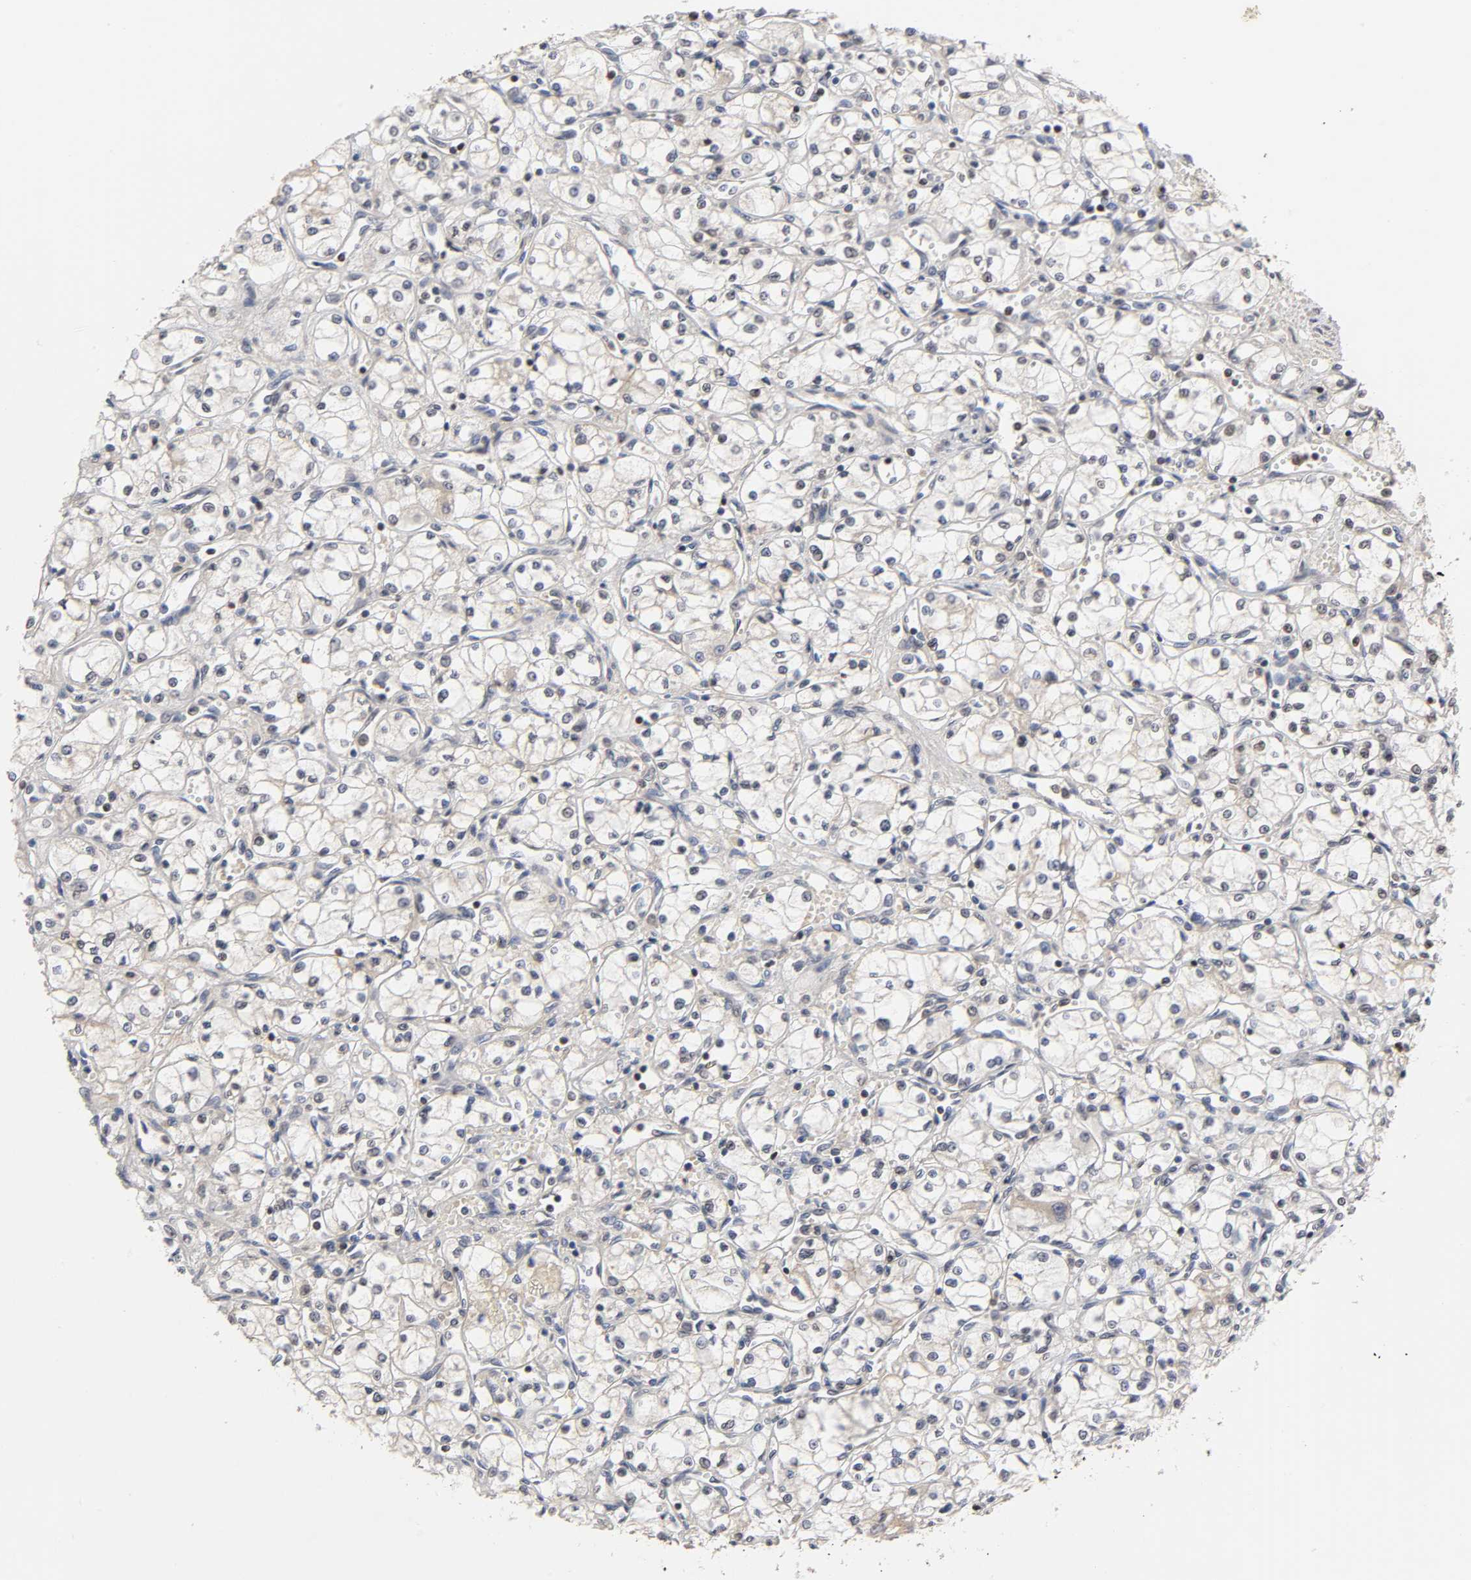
{"staining": {"intensity": "weak", "quantity": "<25%", "location": "cytoplasmic/membranous,nuclear"}, "tissue": "renal cancer", "cell_type": "Tumor cells", "image_type": "cancer", "snomed": [{"axis": "morphology", "description": "Normal tissue, NOS"}, {"axis": "morphology", "description": "Adenocarcinoma, NOS"}, {"axis": "topography", "description": "Kidney"}], "caption": "Protein analysis of adenocarcinoma (renal) shows no significant staining in tumor cells. Brightfield microscopy of immunohistochemistry stained with DAB (3,3'-diaminobenzidine) (brown) and hematoxylin (blue), captured at high magnification.", "gene": "CPN2", "patient": {"sex": "male", "age": 59}}